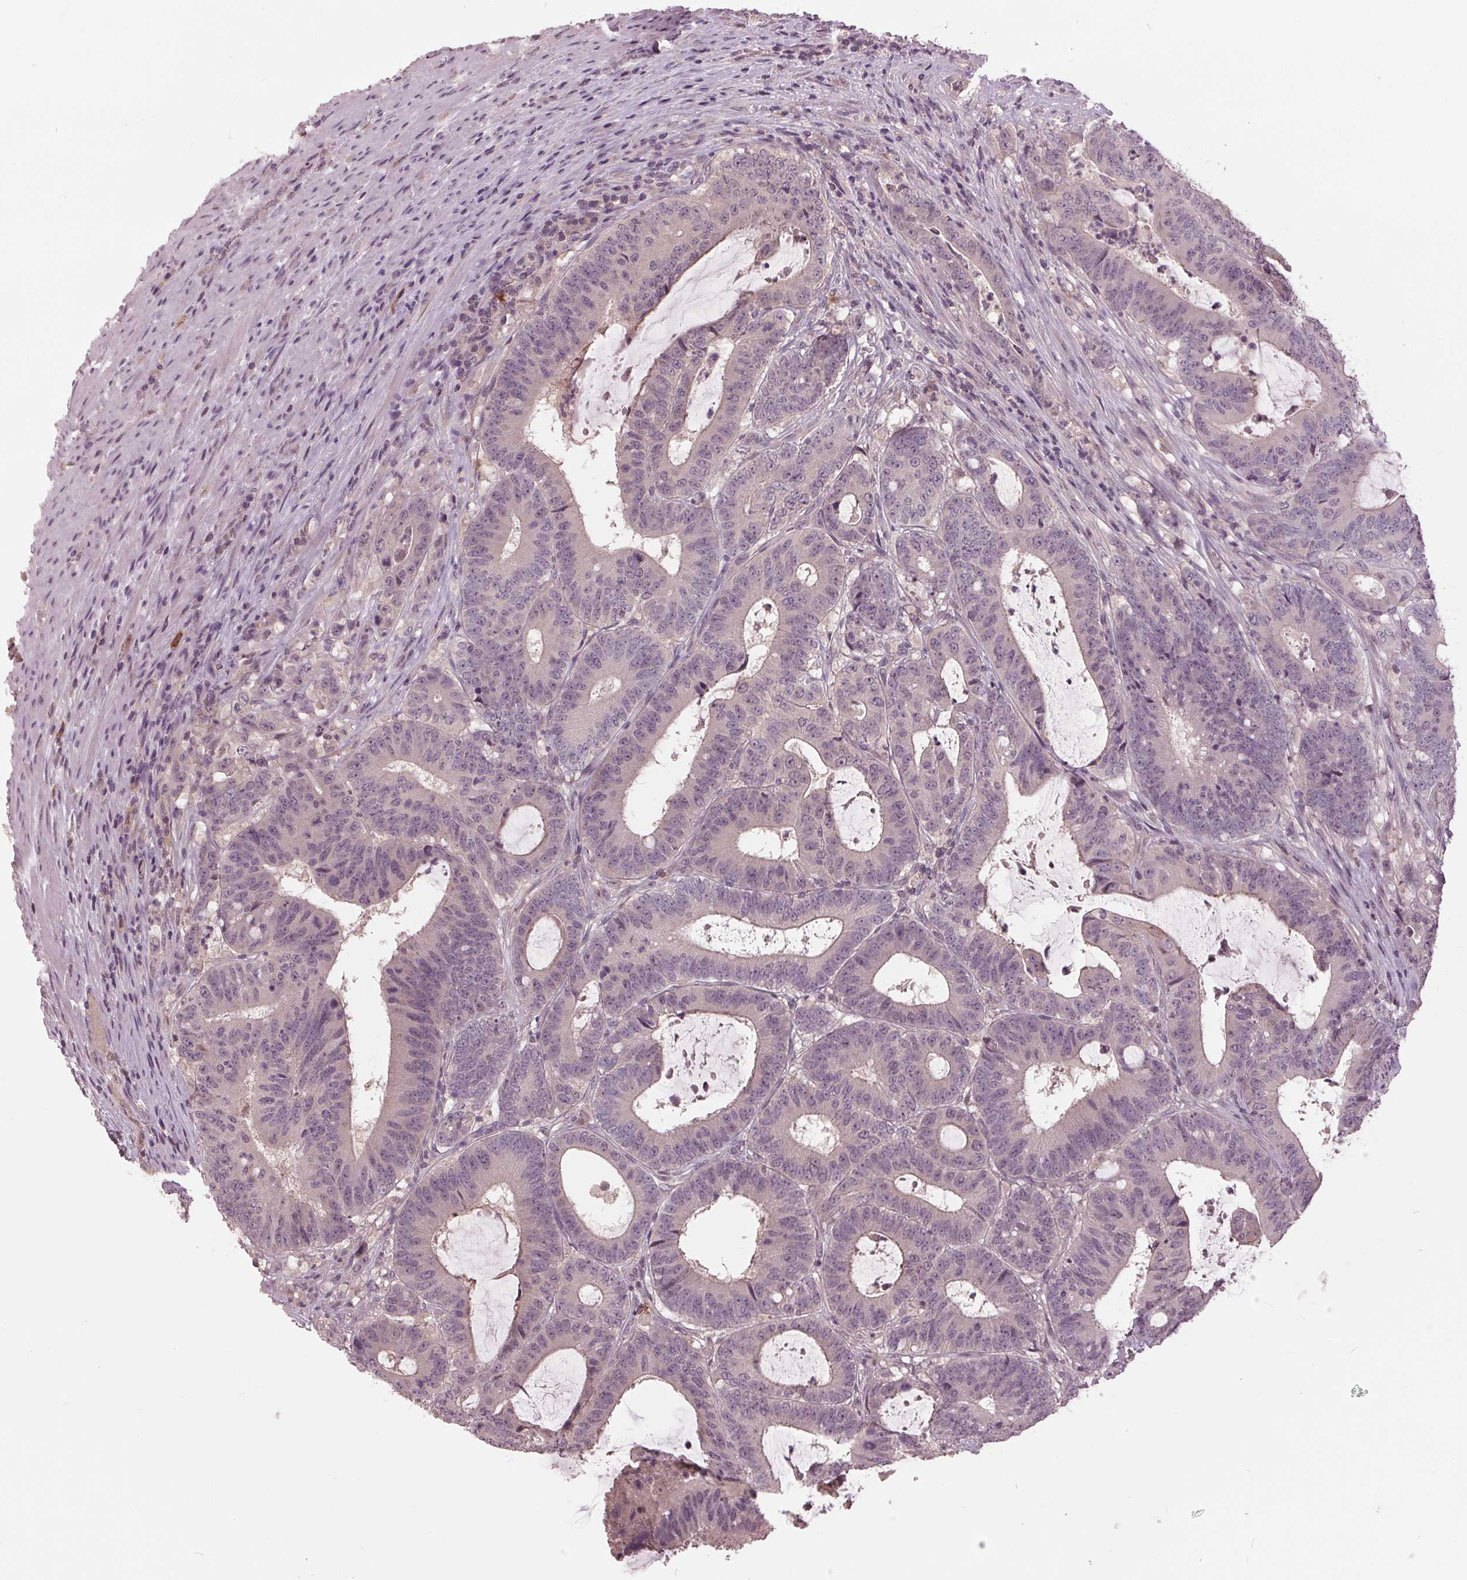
{"staining": {"intensity": "negative", "quantity": "none", "location": "none"}, "tissue": "colorectal cancer", "cell_type": "Tumor cells", "image_type": "cancer", "snomed": [{"axis": "morphology", "description": "Adenocarcinoma, NOS"}, {"axis": "topography", "description": "Colon"}], "caption": "Tumor cells are negative for brown protein staining in colorectal adenocarcinoma.", "gene": "SIGLEC6", "patient": {"sex": "female", "age": 43}}